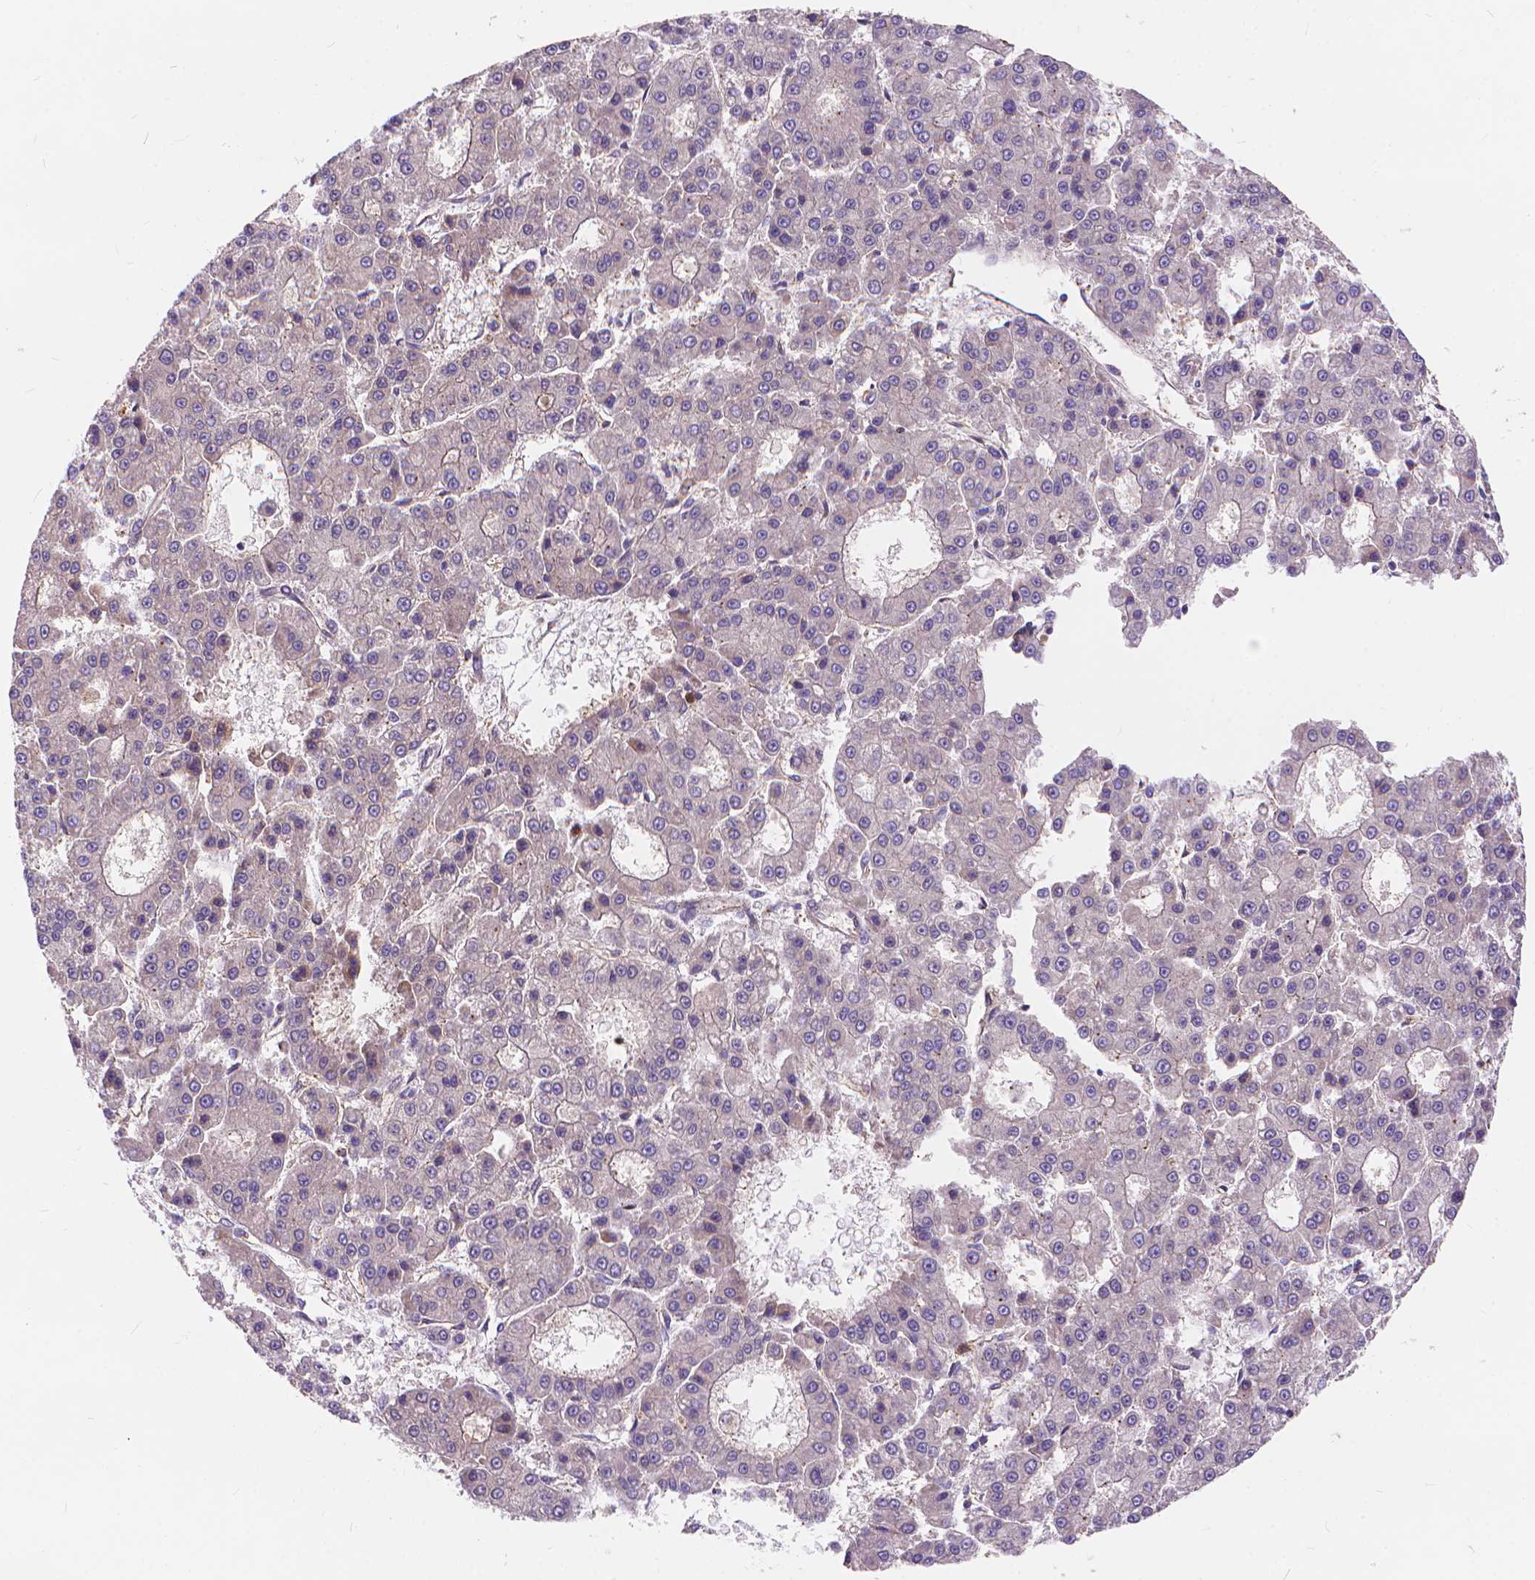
{"staining": {"intensity": "negative", "quantity": "none", "location": "none"}, "tissue": "liver cancer", "cell_type": "Tumor cells", "image_type": "cancer", "snomed": [{"axis": "morphology", "description": "Carcinoma, Hepatocellular, NOS"}, {"axis": "topography", "description": "Liver"}], "caption": "Tumor cells are negative for brown protein staining in hepatocellular carcinoma (liver).", "gene": "ARAP1", "patient": {"sex": "male", "age": 70}}